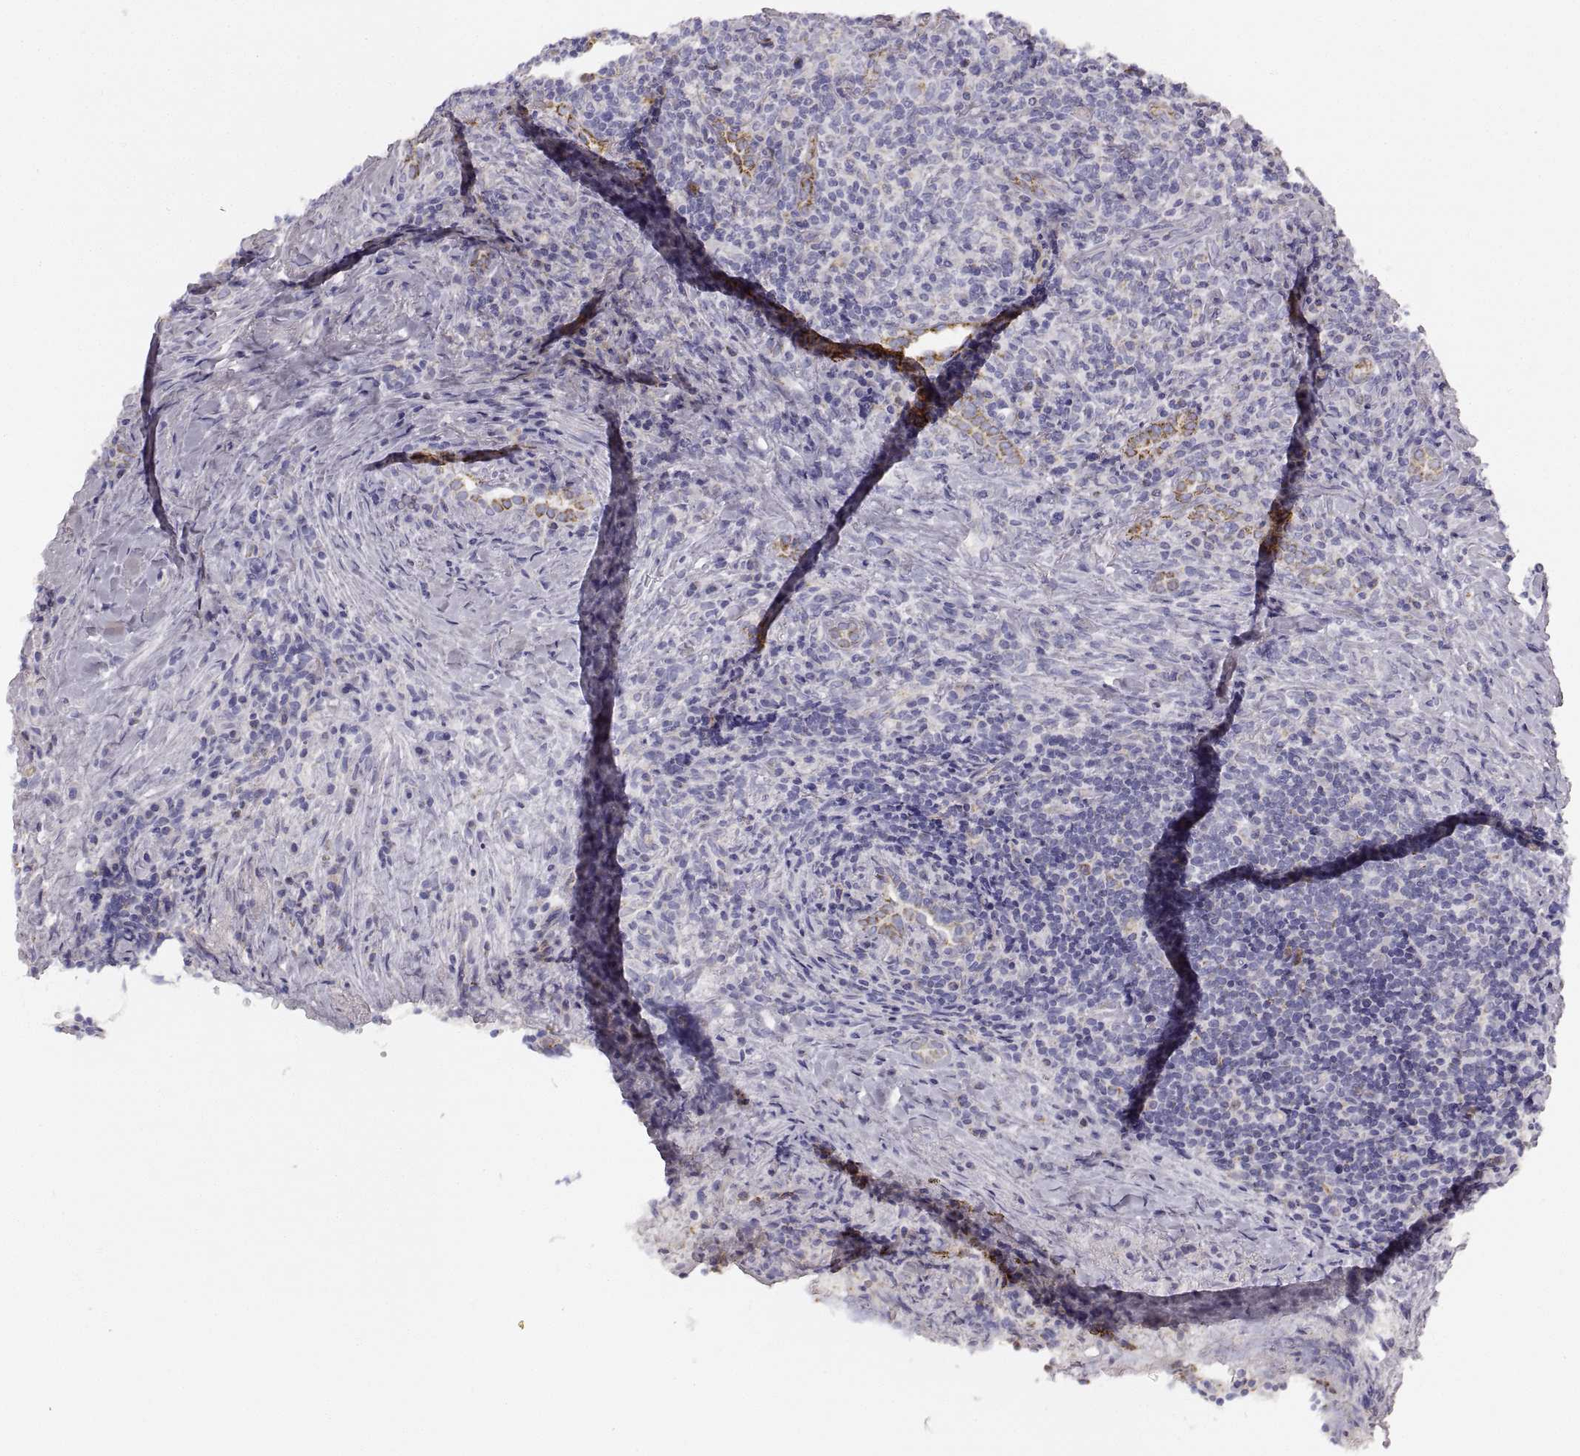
{"staining": {"intensity": "negative", "quantity": "none", "location": "none"}, "tissue": "lymphoma", "cell_type": "Tumor cells", "image_type": "cancer", "snomed": [{"axis": "morphology", "description": "Hodgkin's disease, NOS"}, {"axis": "topography", "description": "Lung"}], "caption": "This is an IHC photomicrograph of Hodgkin's disease. There is no expression in tumor cells.", "gene": "RDH13", "patient": {"sex": "male", "age": 17}}